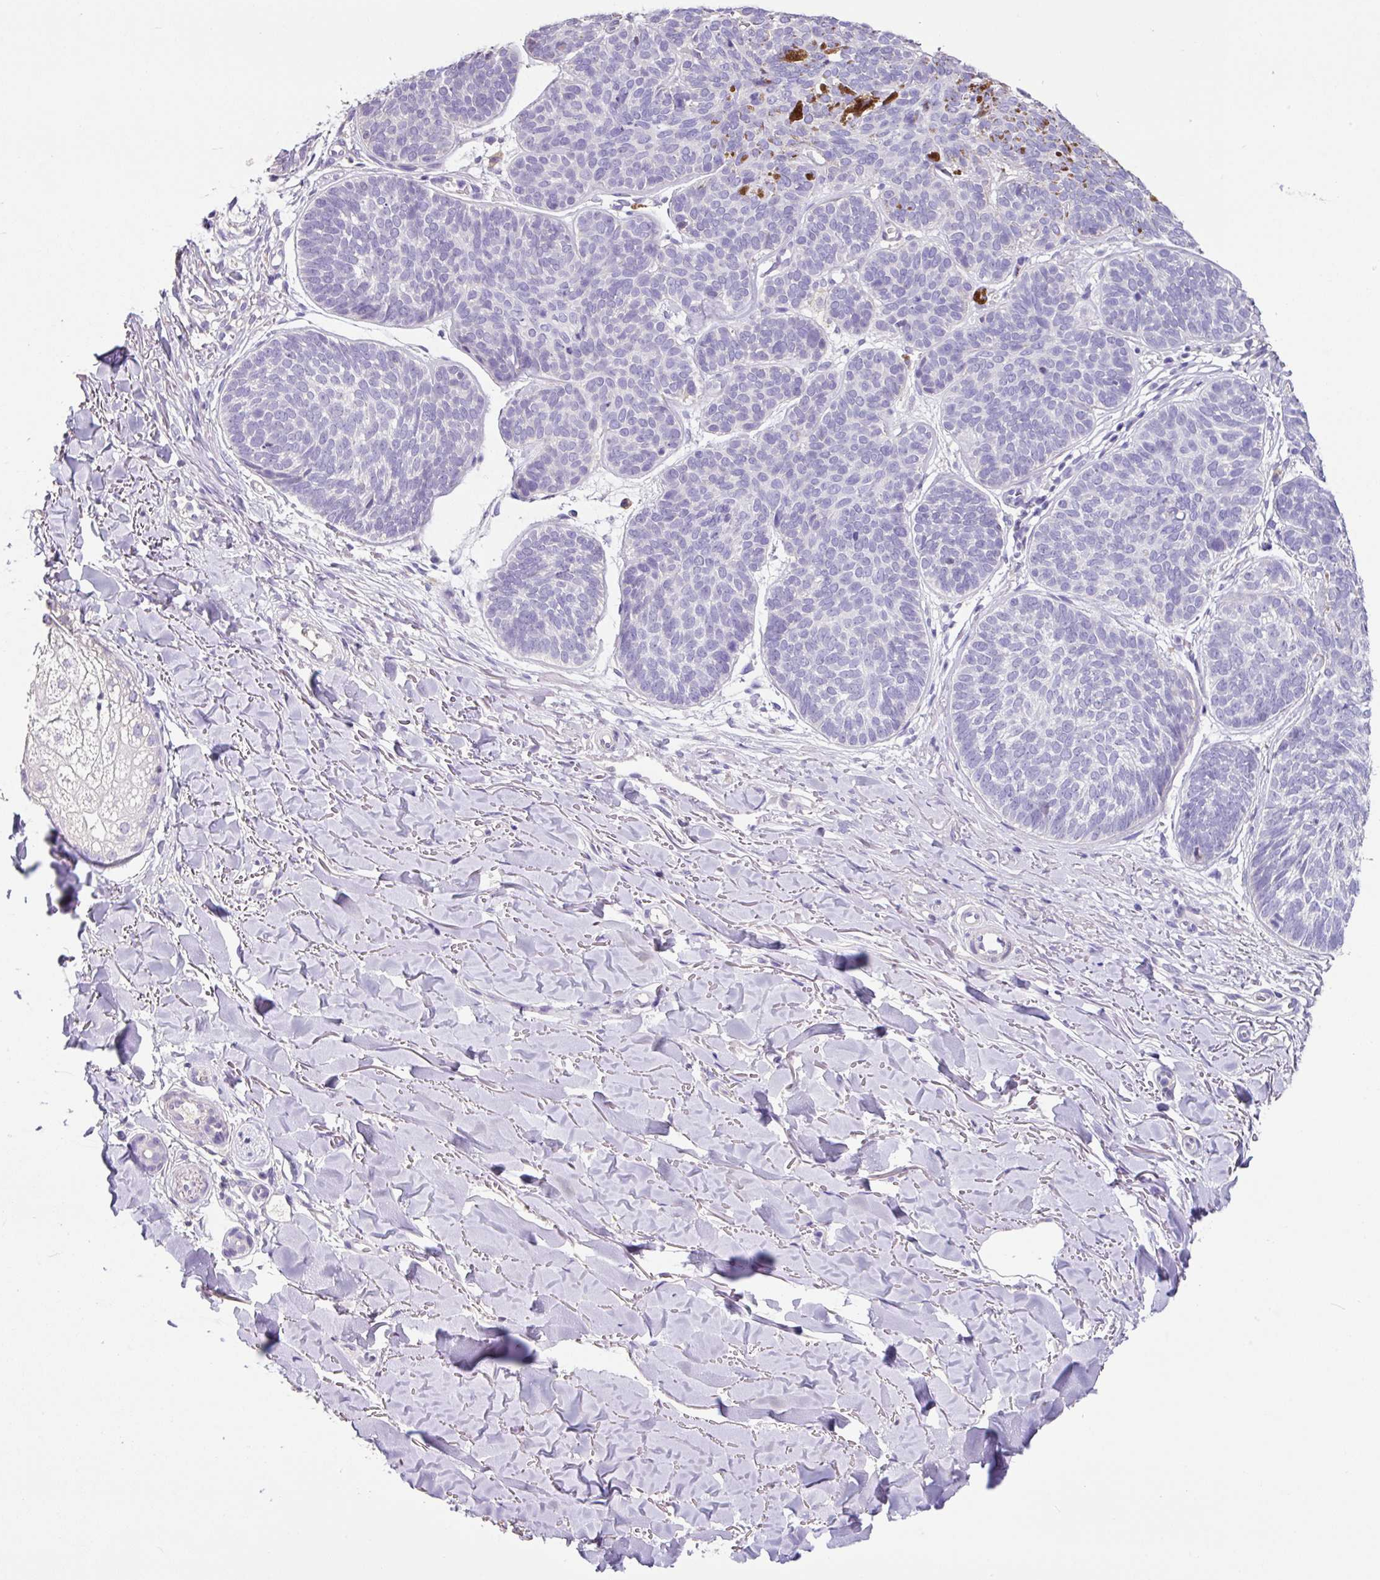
{"staining": {"intensity": "negative", "quantity": "none", "location": "none"}, "tissue": "skin cancer", "cell_type": "Tumor cells", "image_type": "cancer", "snomed": [{"axis": "morphology", "description": "Basal cell carcinoma"}, {"axis": "topography", "description": "Skin"}, {"axis": "topography", "description": "Skin of neck"}, {"axis": "topography", "description": "Skin of shoulder"}, {"axis": "topography", "description": "Skin of back"}], "caption": "High magnification brightfield microscopy of basal cell carcinoma (skin) stained with DAB (brown) and counterstained with hematoxylin (blue): tumor cells show no significant staining. The staining was performed using DAB to visualize the protein expression in brown, while the nuclei were stained in blue with hematoxylin (Magnification: 20x).", "gene": "ZG16", "patient": {"sex": "male", "age": 80}}